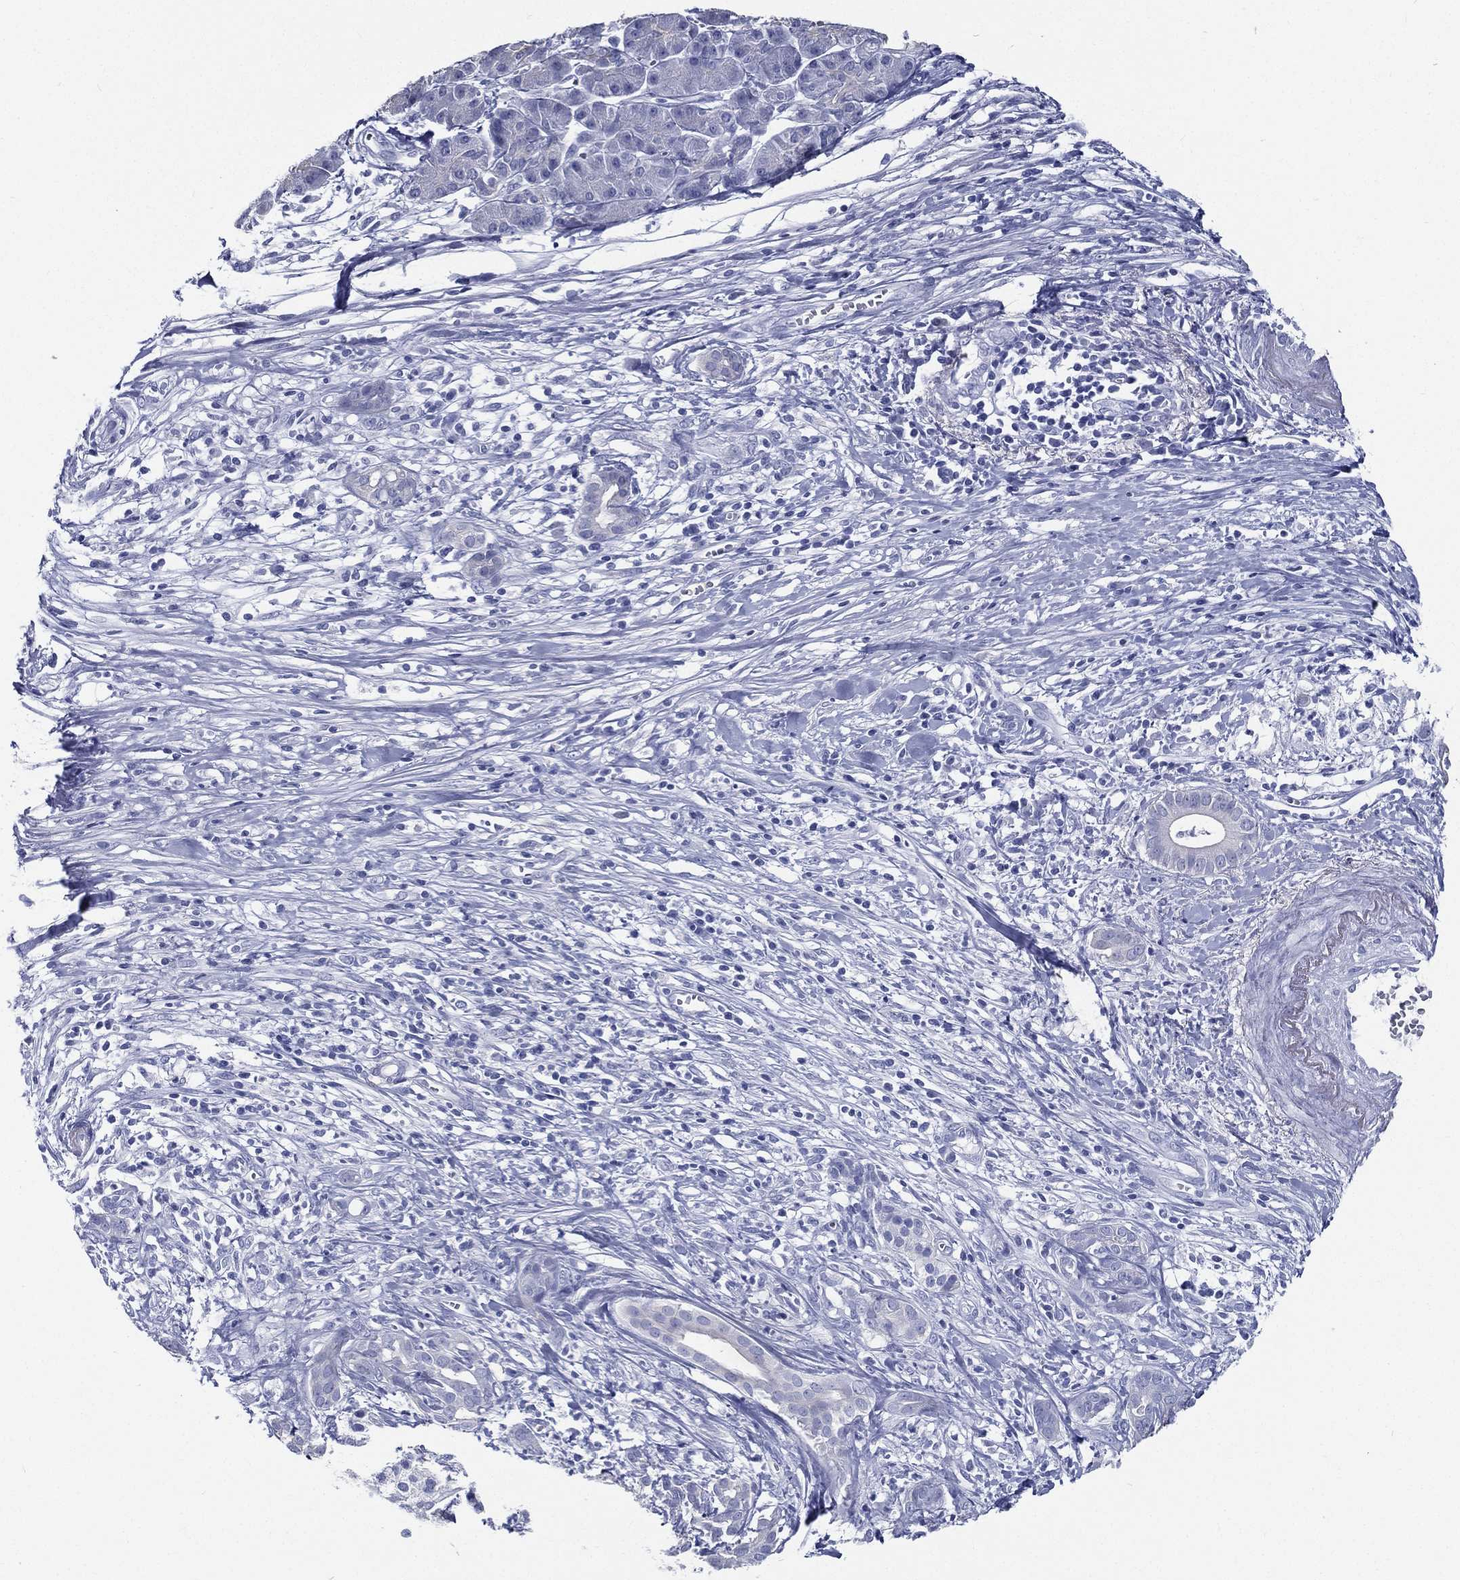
{"staining": {"intensity": "negative", "quantity": "none", "location": "none"}, "tissue": "pancreatic cancer", "cell_type": "Tumor cells", "image_type": "cancer", "snomed": [{"axis": "morphology", "description": "Adenocarcinoma, NOS"}, {"axis": "topography", "description": "Pancreas"}], "caption": "This is an immunohistochemistry (IHC) histopathology image of pancreatic adenocarcinoma. There is no expression in tumor cells.", "gene": "RSPH4A", "patient": {"sex": "male", "age": 61}}